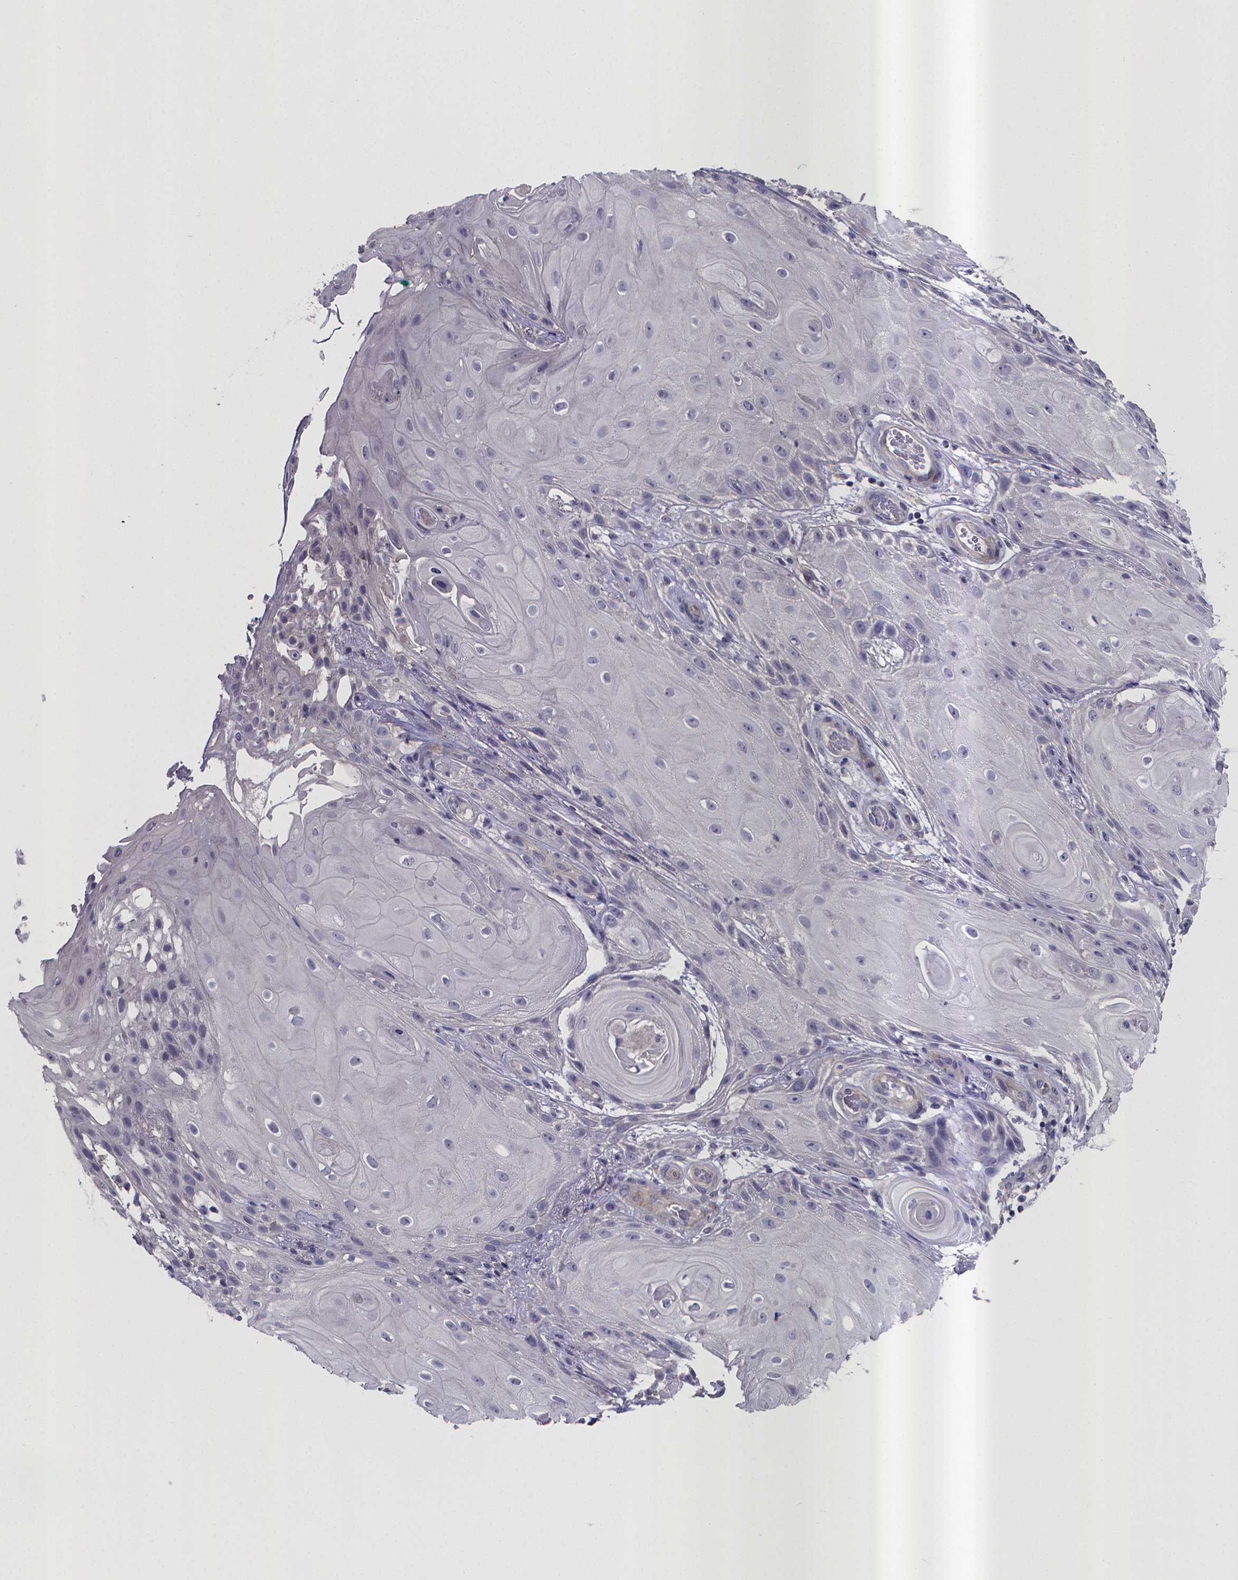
{"staining": {"intensity": "negative", "quantity": "none", "location": "none"}, "tissue": "skin cancer", "cell_type": "Tumor cells", "image_type": "cancer", "snomed": [{"axis": "morphology", "description": "Squamous cell carcinoma, NOS"}, {"axis": "topography", "description": "Skin"}], "caption": "Skin squamous cell carcinoma was stained to show a protein in brown. There is no significant staining in tumor cells.", "gene": "RERG", "patient": {"sex": "male", "age": 62}}